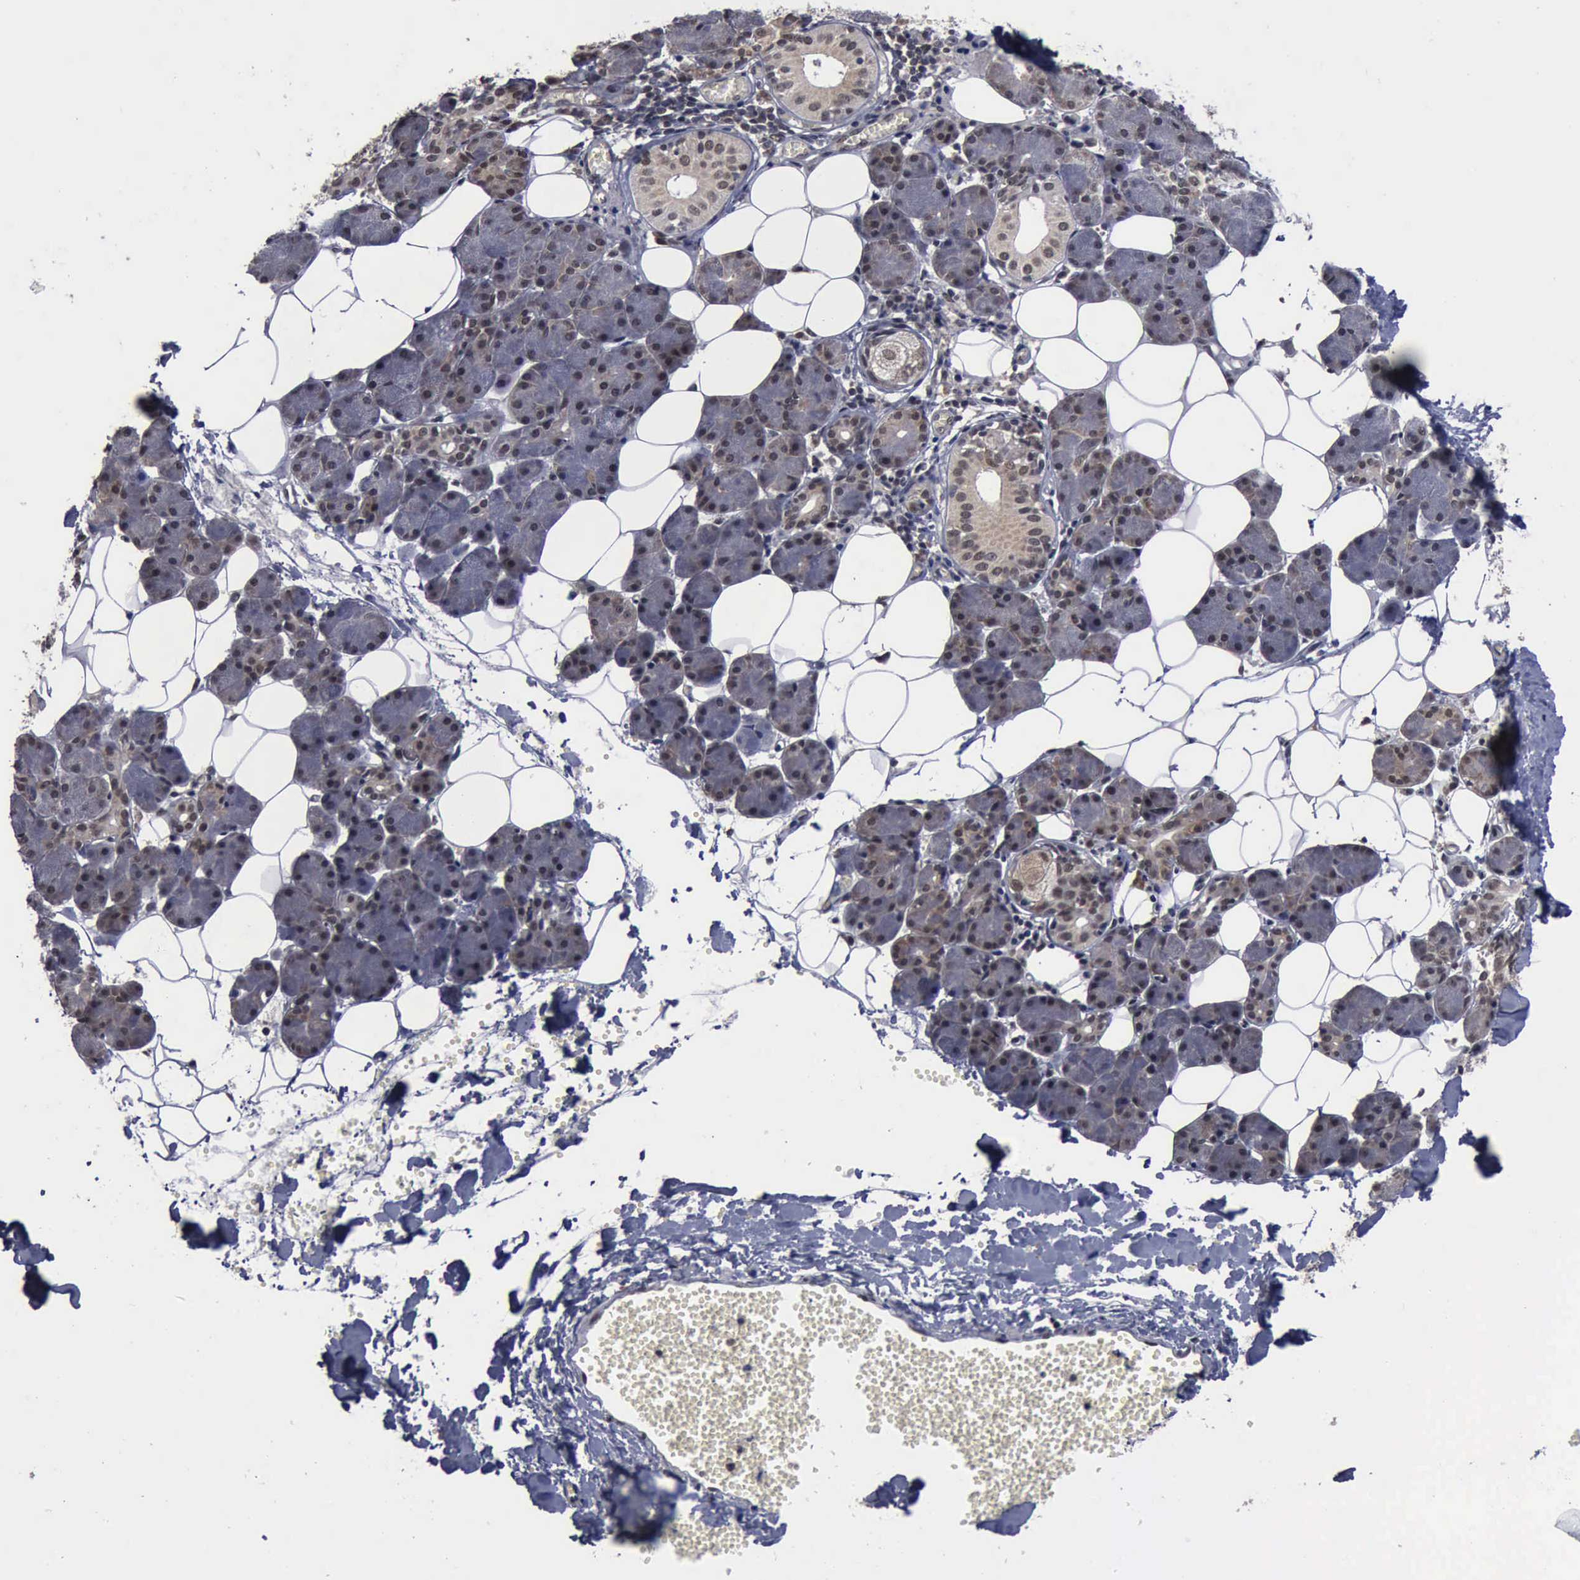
{"staining": {"intensity": "weak", "quantity": "25%-75%", "location": "cytoplasmic/membranous,nuclear"}, "tissue": "salivary gland", "cell_type": "Glandular cells", "image_type": "normal", "snomed": [{"axis": "morphology", "description": "Normal tissue, NOS"}, {"axis": "morphology", "description": "Adenoma, NOS"}, {"axis": "topography", "description": "Salivary gland"}], "caption": "This micrograph displays unremarkable salivary gland stained with immunohistochemistry (IHC) to label a protein in brown. The cytoplasmic/membranous,nuclear of glandular cells show weak positivity for the protein. Nuclei are counter-stained blue.", "gene": "RTCB", "patient": {"sex": "female", "age": 32}}